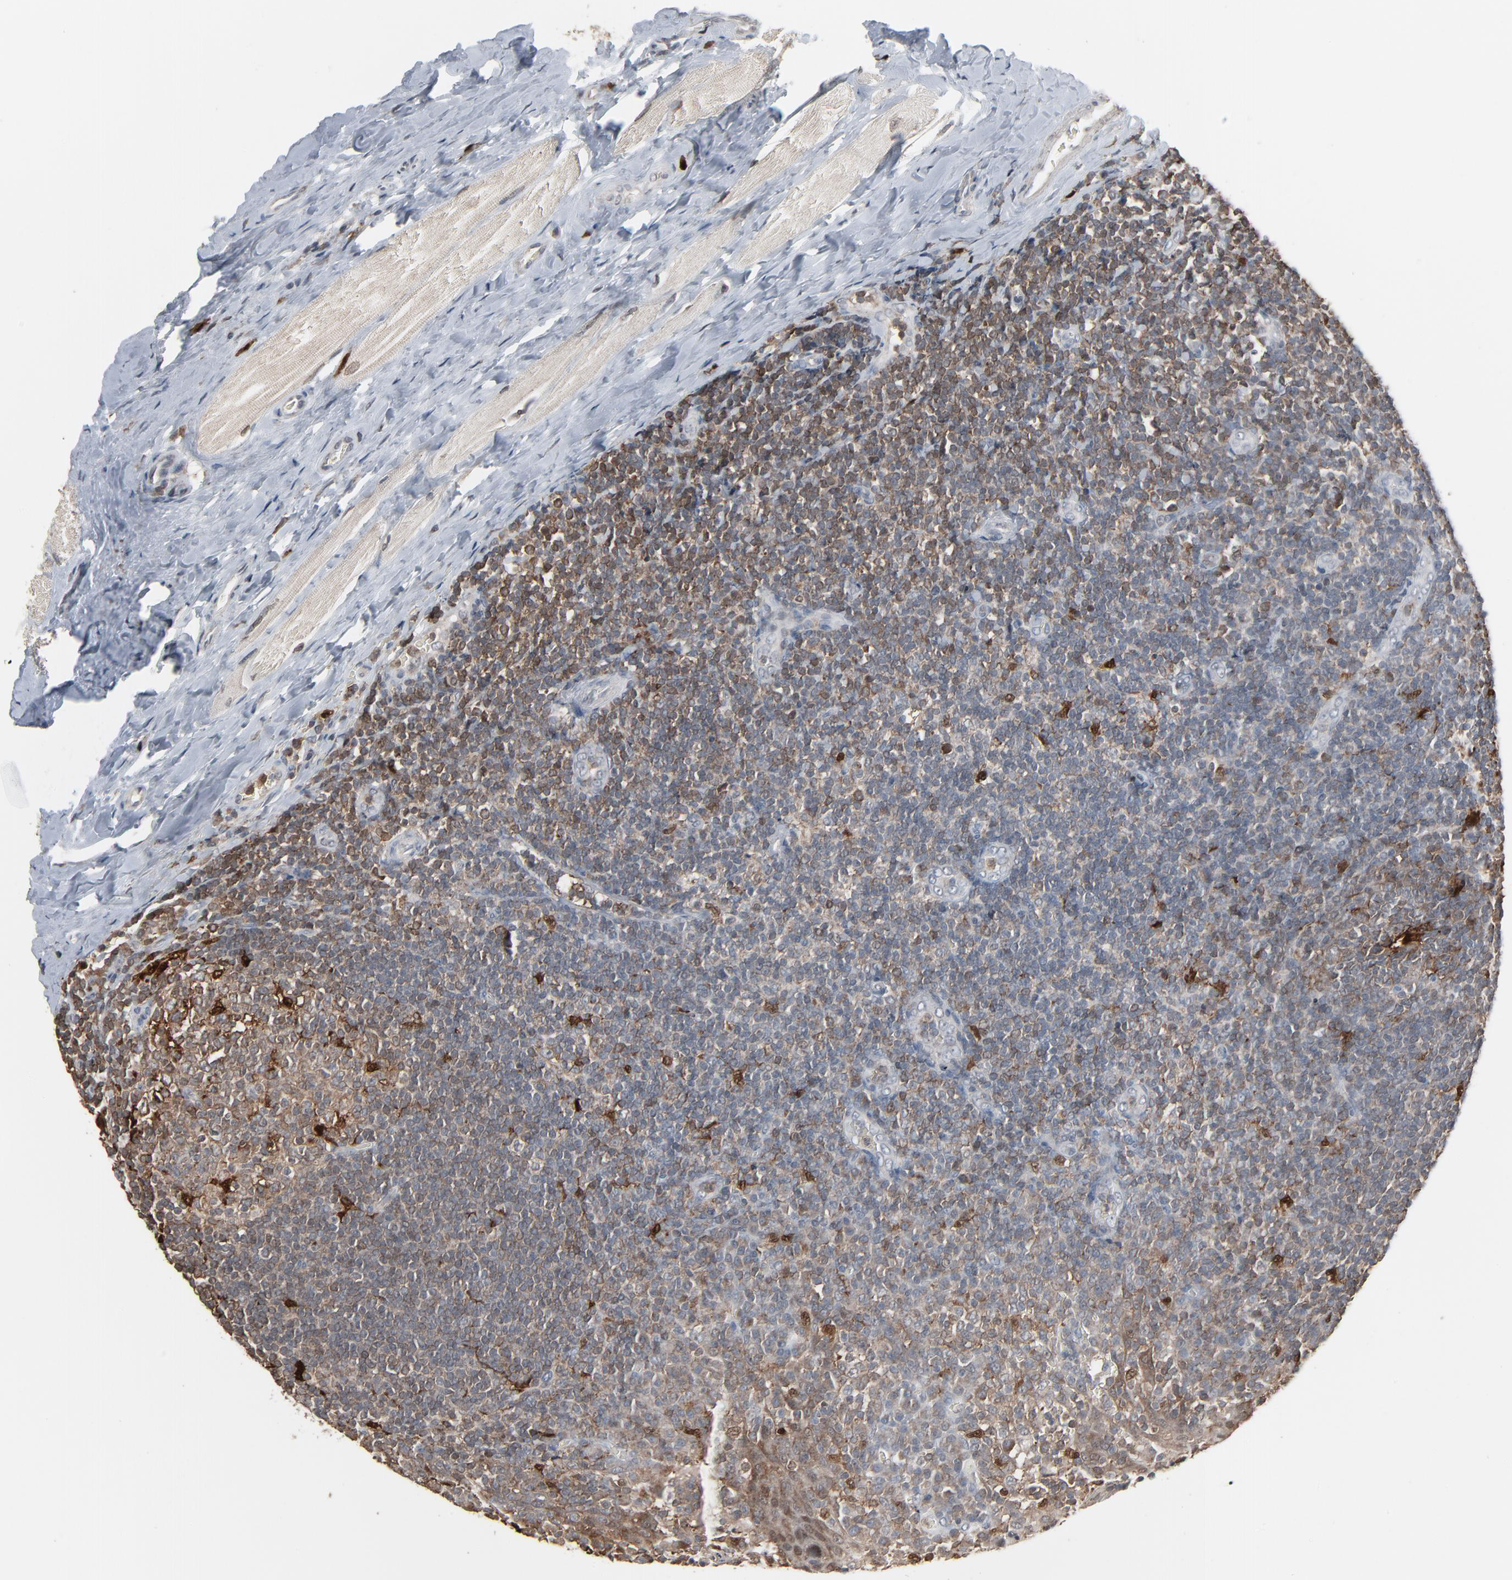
{"staining": {"intensity": "weak", "quantity": "25%-75%", "location": "cytoplasmic/membranous"}, "tissue": "tonsil", "cell_type": "Germinal center cells", "image_type": "normal", "snomed": [{"axis": "morphology", "description": "Normal tissue, NOS"}, {"axis": "topography", "description": "Tonsil"}], "caption": "Immunohistochemical staining of normal tonsil reveals 25%-75% levels of weak cytoplasmic/membranous protein positivity in approximately 25%-75% of germinal center cells.", "gene": "DOCK8", "patient": {"sex": "male", "age": 31}}